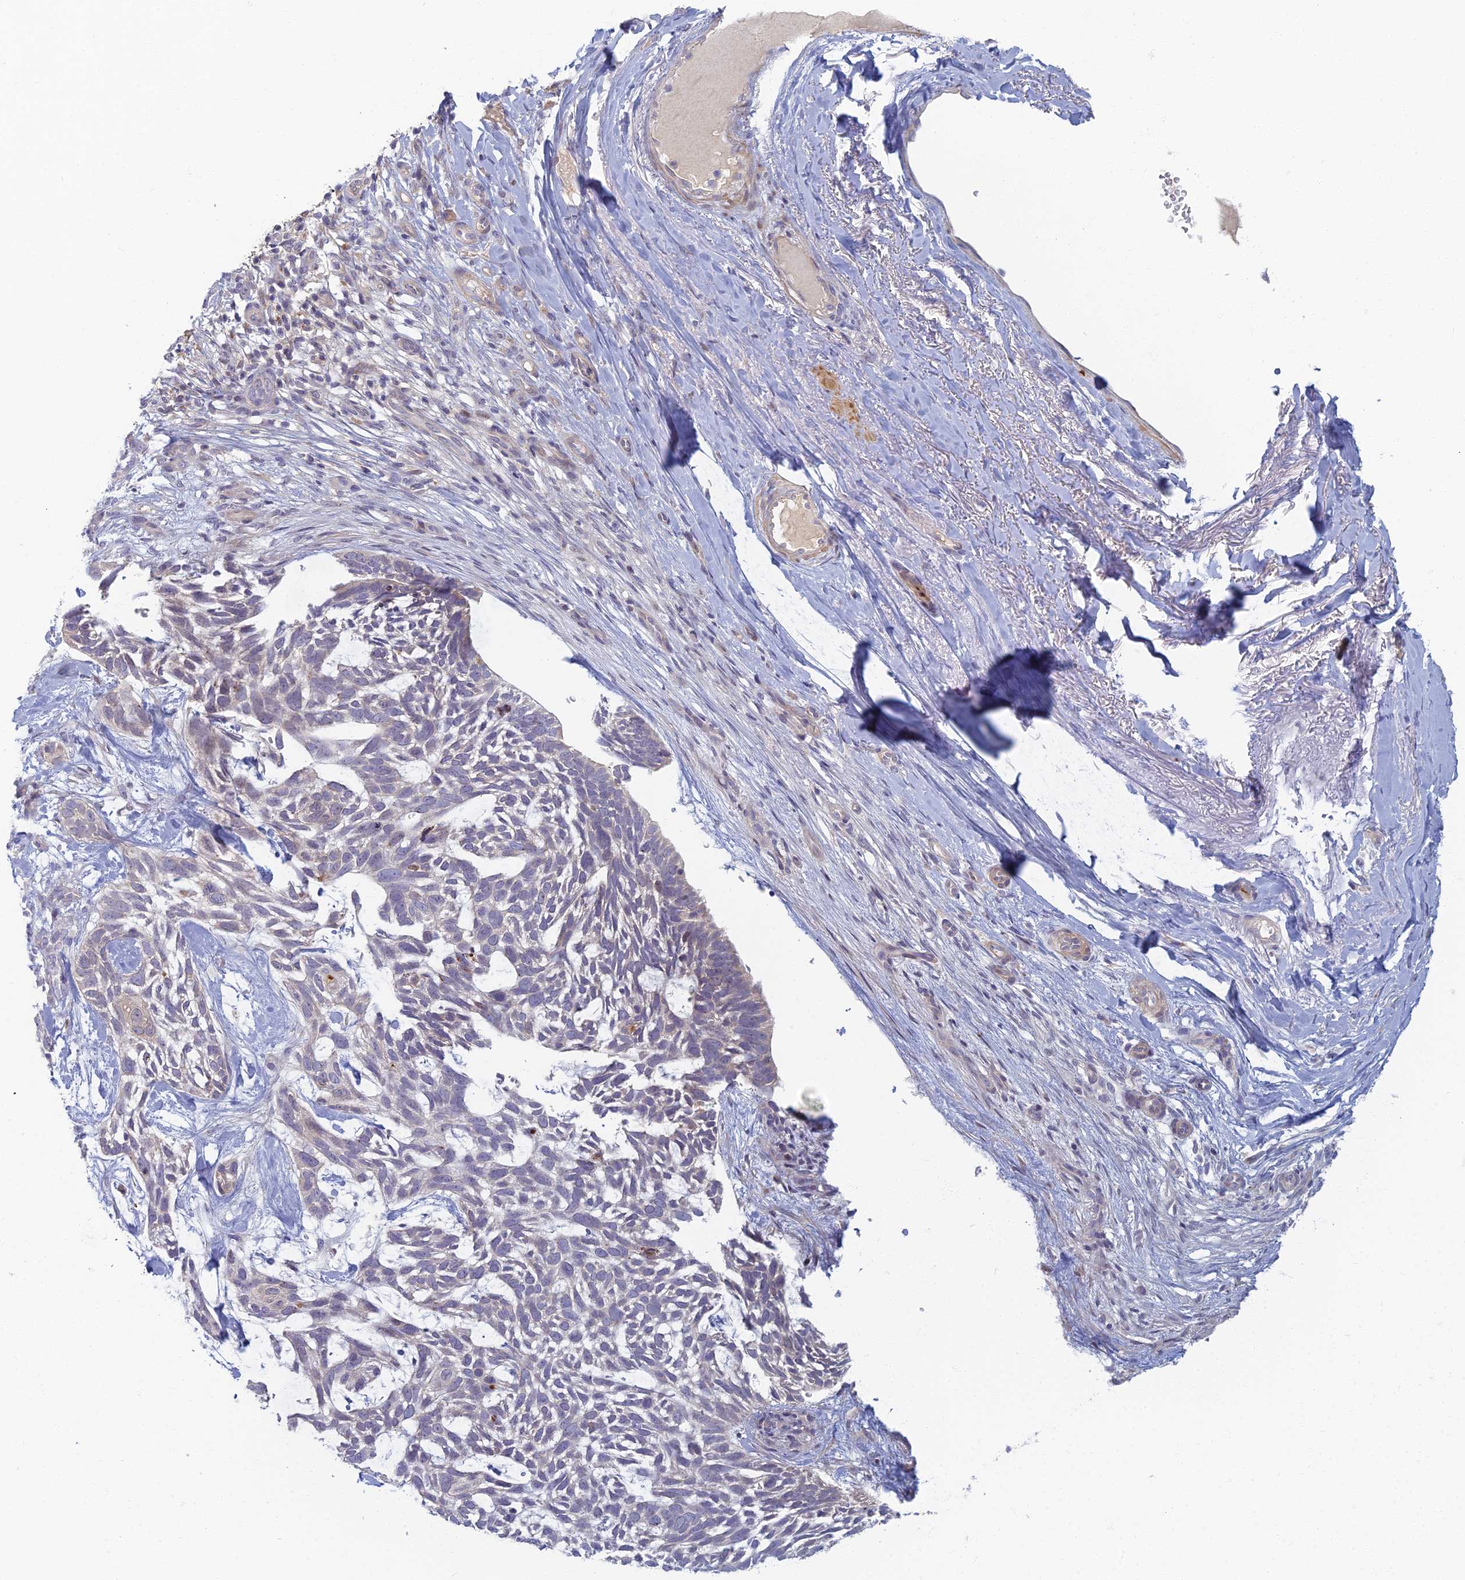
{"staining": {"intensity": "negative", "quantity": "none", "location": "none"}, "tissue": "skin cancer", "cell_type": "Tumor cells", "image_type": "cancer", "snomed": [{"axis": "morphology", "description": "Basal cell carcinoma"}, {"axis": "topography", "description": "Skin"}], "caption": "Immunohistochemistry of human basal cell carcinoma (skin) exhibits no staining in tumor cells.", "gene": "CHMP4B", "patient": {"sex": "male", "age": 88}}